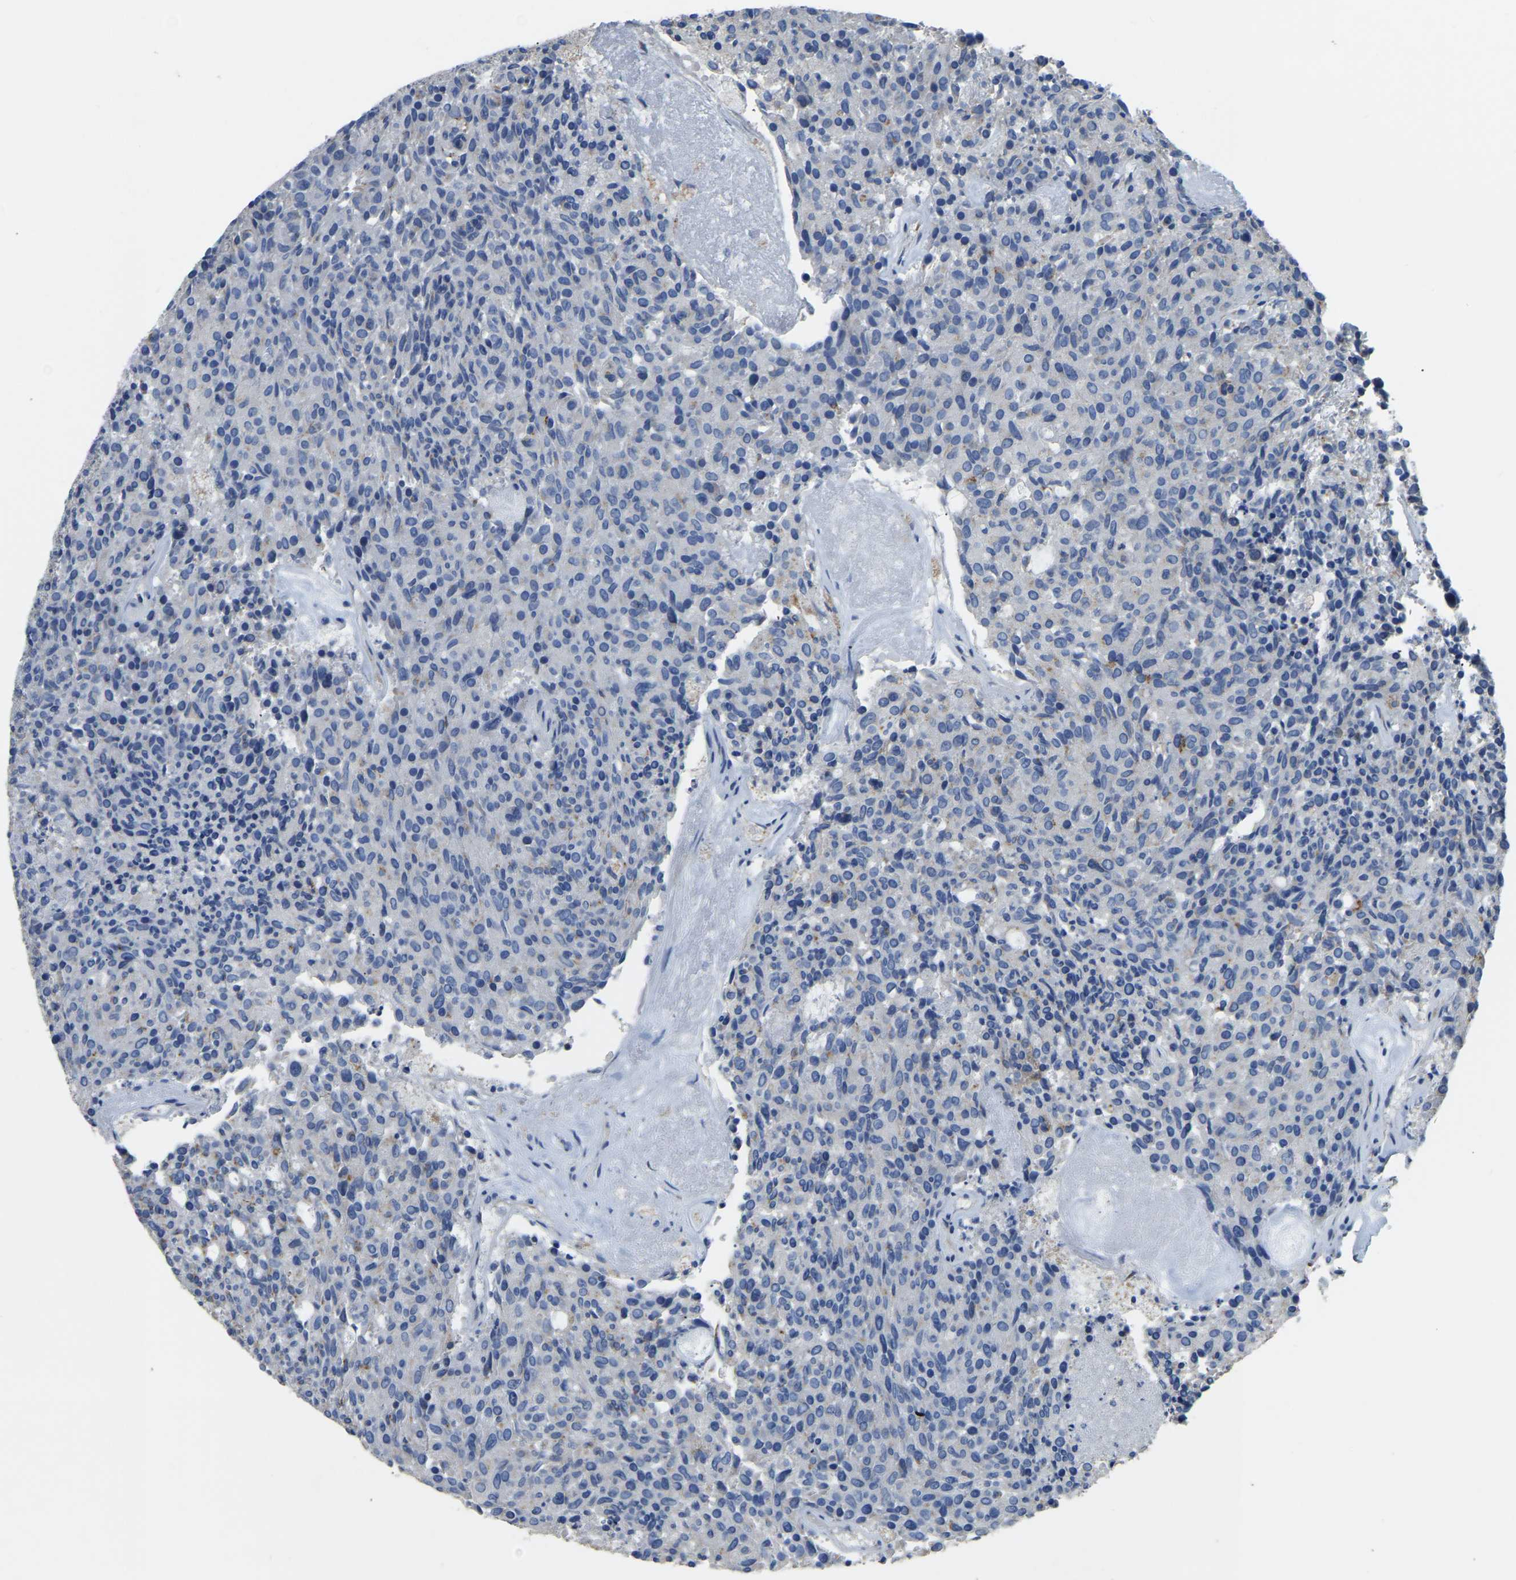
{"staining": {"intensity": "moderate", "quantity": "25%-75%", "location": "cytoplasmic/membranous"}, "tissue": "carcinoid", "cell_type": "Tumor cells", "image_type": "cancer", "snomed": [{"axis": "morphology", "description": "Carcinoid, malignant, NOS"}, {"axis": "topography", "description": "Pancreas"}], "caption": "This histopathology image reveals IHC staining of human carcinoid, with medium moderate cytoplasmic/membranous expression in approximately 25%-75% of tumor cells.", "gene": "FAM174A", "patient": {"sex": "female", "age": 54}}